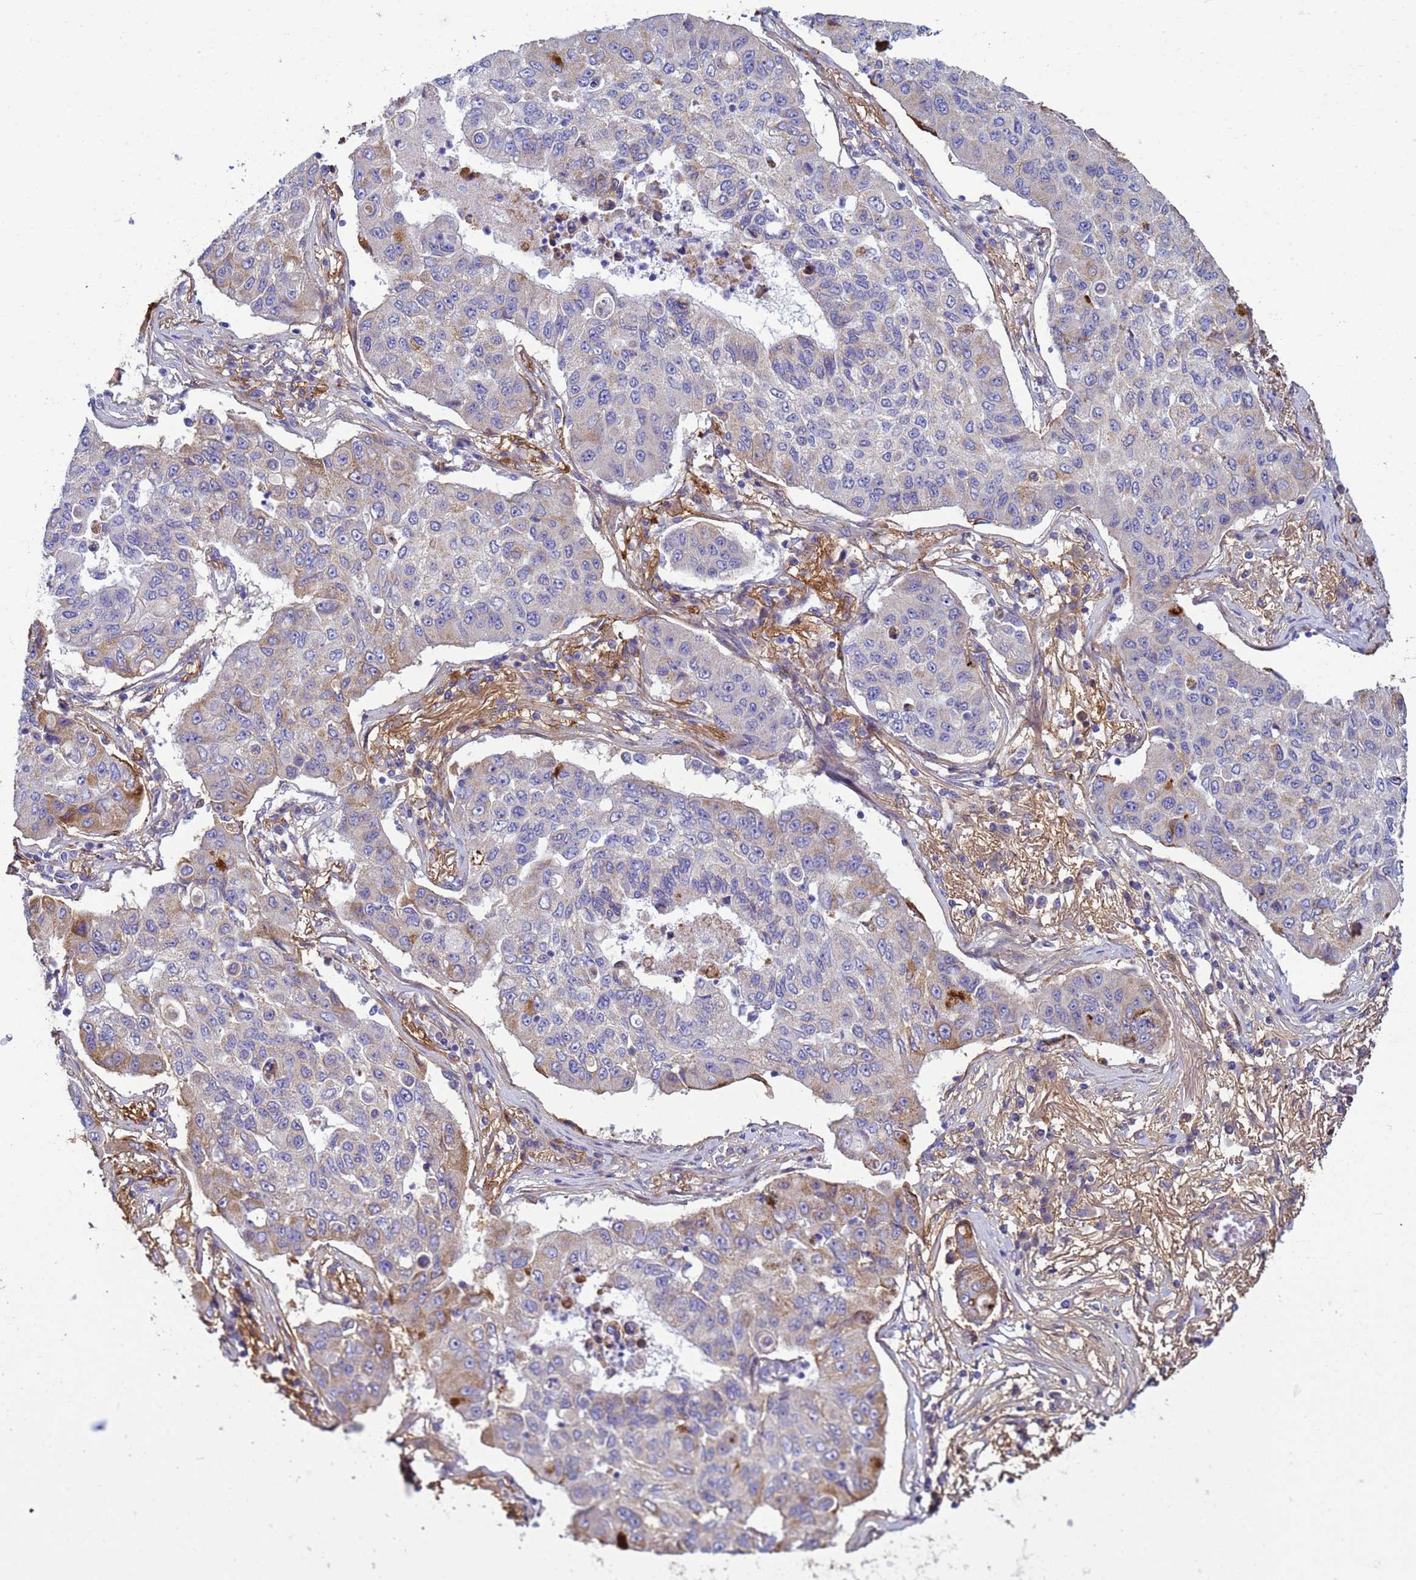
{"staining": {"intensity": "moderate", "quantity": "<25%", "location": "cytoplasmic/membranous"}, "tissue": "lung cancer", "cell_type": "Tumor cells", "image_type": "cancer", "snomed": [{"axis": "morphology", "description": "Squamous cell carcinoma, NOS"}, {"axis": "topography", "description": "Lung"}], "caption": "The immunohistochemical stain labels moderate cytoplasmic/membranous staining in tumor cells of lung squamous cell carcinoma tissue.", "gene": "P2RX7", "patient": {"sex": "male", "age": 74}}